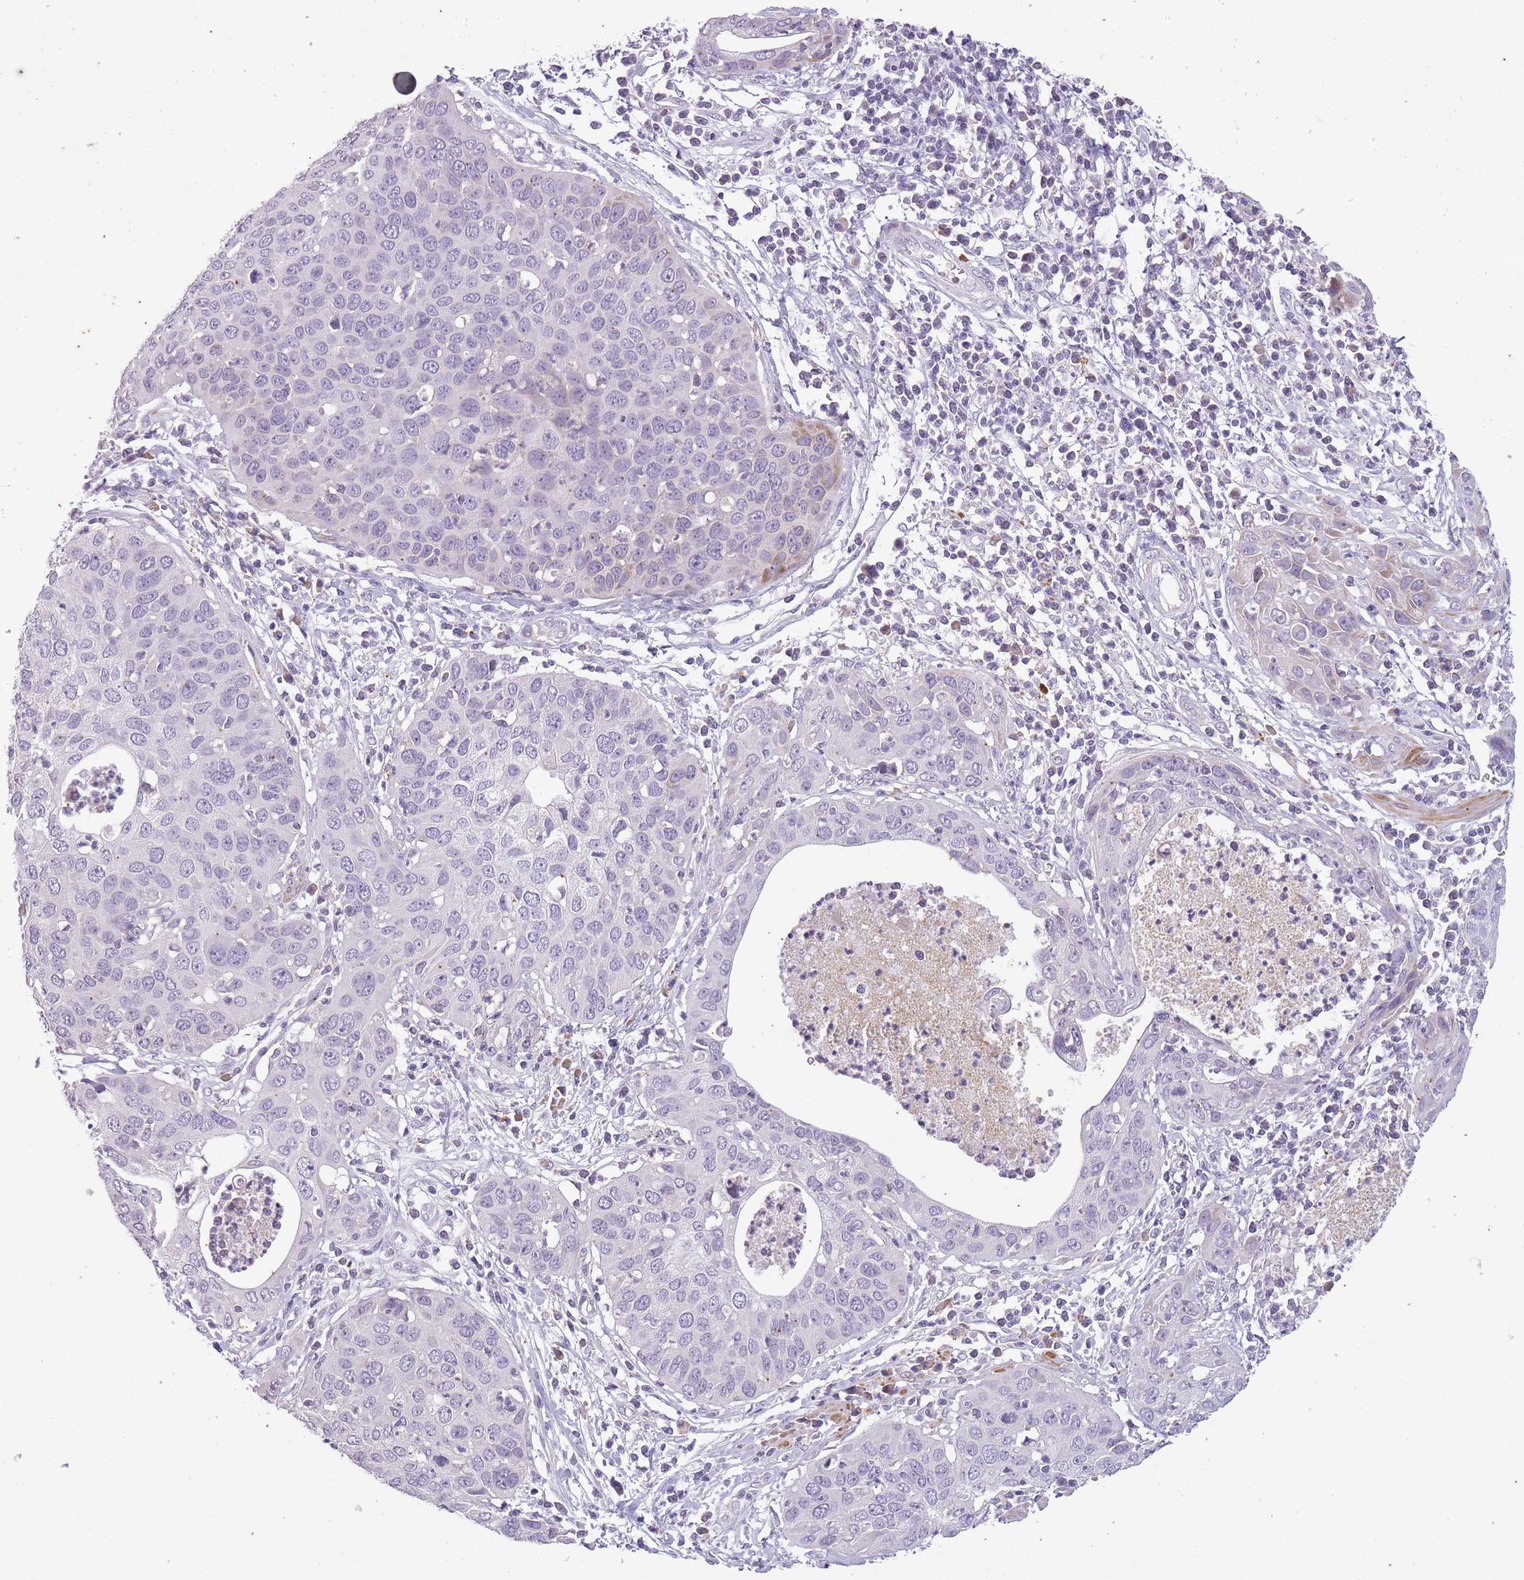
{"staining": {"intensity": "negative", "quantity": "none", "location": "none"}, "tissue": "cervical cancer", "cell_type": "Tumor cells", "image_type": "cancer", "snomed": [{"axis": "morphology", "description": "Squamous cell carcinoma, NOS"}, {"axis": "topography", "description": "Cervix"}], "caption": "This is a histopathology image of IHC staining of squamous cell carcinoma (cervical), which shows no positivity in tumor cells.", "gene": "CNTNAP3", "patient": {"sex": "female", "age": 36}}